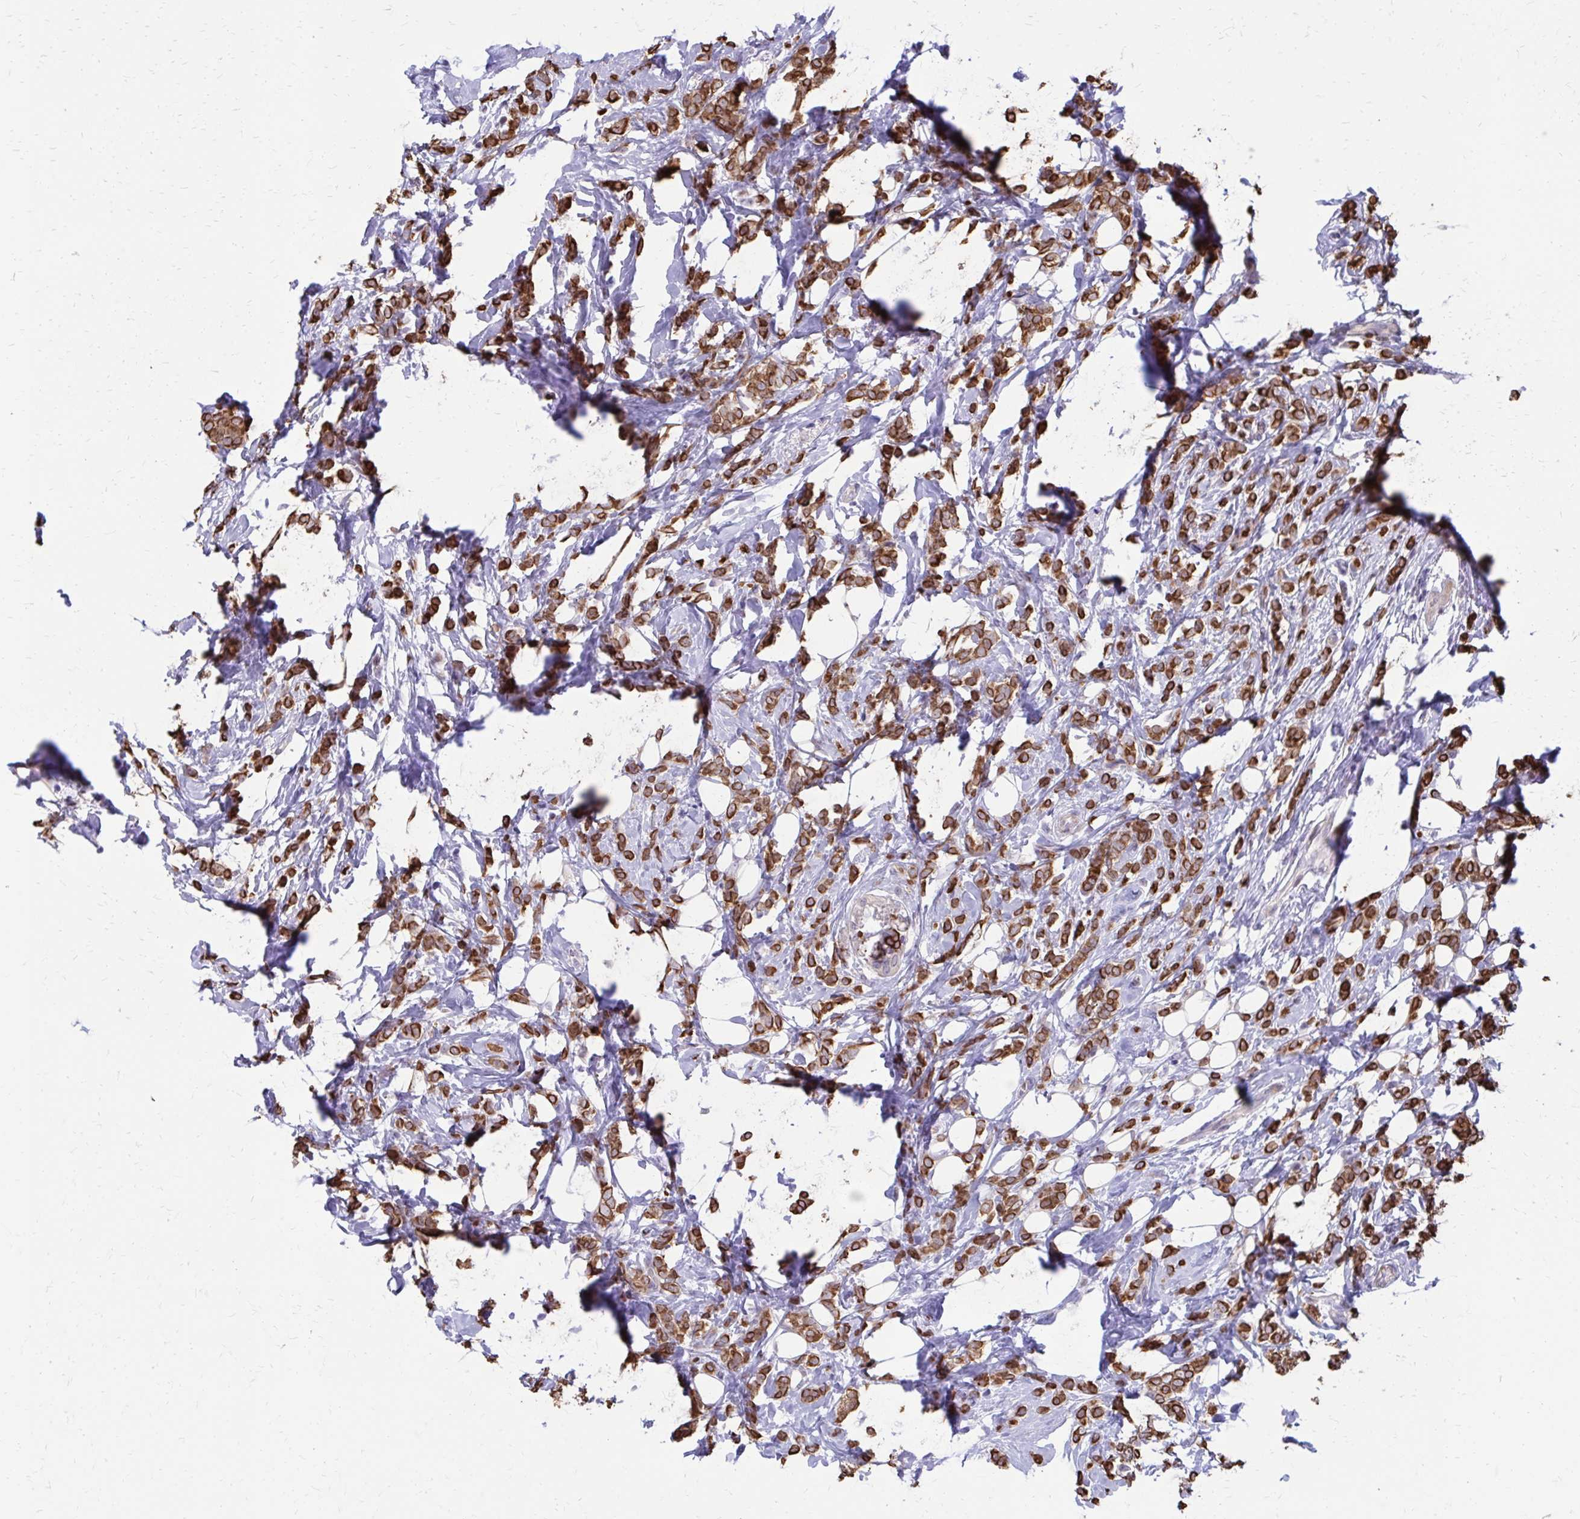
{"staining": {"intensity": "strong", "quantity": ">75%", "location": "cytoplasmic/membranous"}, "tissue": "breast cancer", "cell_type": "Tumor cells", "image_type": "cancer", "snomed": [{"axis": "morphology", "description": "Lobular carcinoma"}, {"axis": "topography", "description": "Breast"}], "caption": "A brown stain shows strong cytoplasmic/membranous staining of a protein in human breast cancer tumor cells.", "gene": "ANKRD30B", "patient": {"sex": "female", "age": 49}}